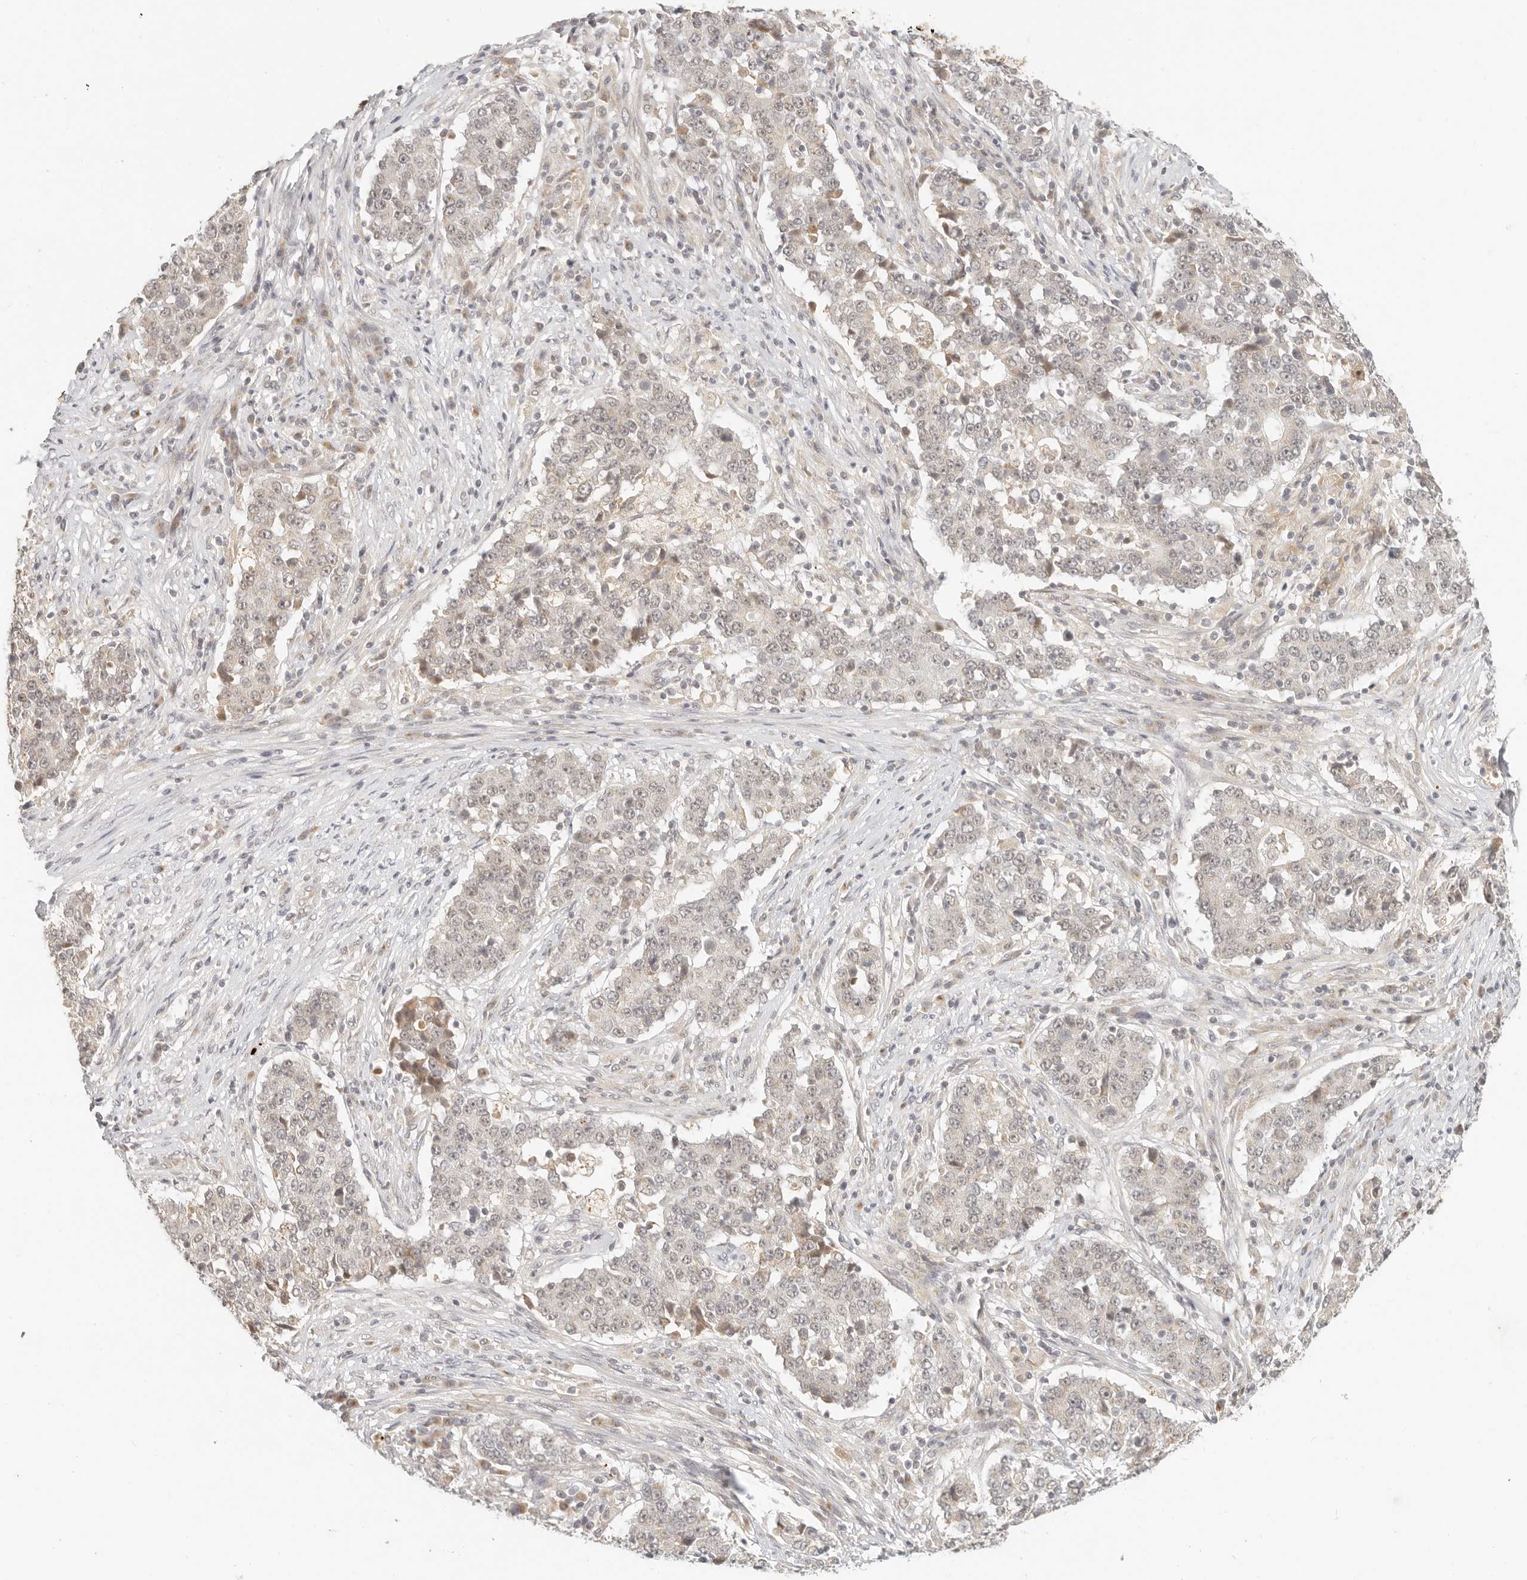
{"staining": {"intensity": "negative", "quantity": "none", "location": "none"}, "tissue": "stomach cancer", "cell_type": "Tumor cells", "image_type": "cancer", "snomed": [{"axis": "morphology", "description": "Adenocarcinoma, NOS"}, {"axis": "topography", "description": "Stomach"}], "caption": "Tumor cells are negative for brown protein staining in stomach cancer (adenocarcinoma).", "gene": "INTS11", "patient": {"sex": "male", "age": 59}}